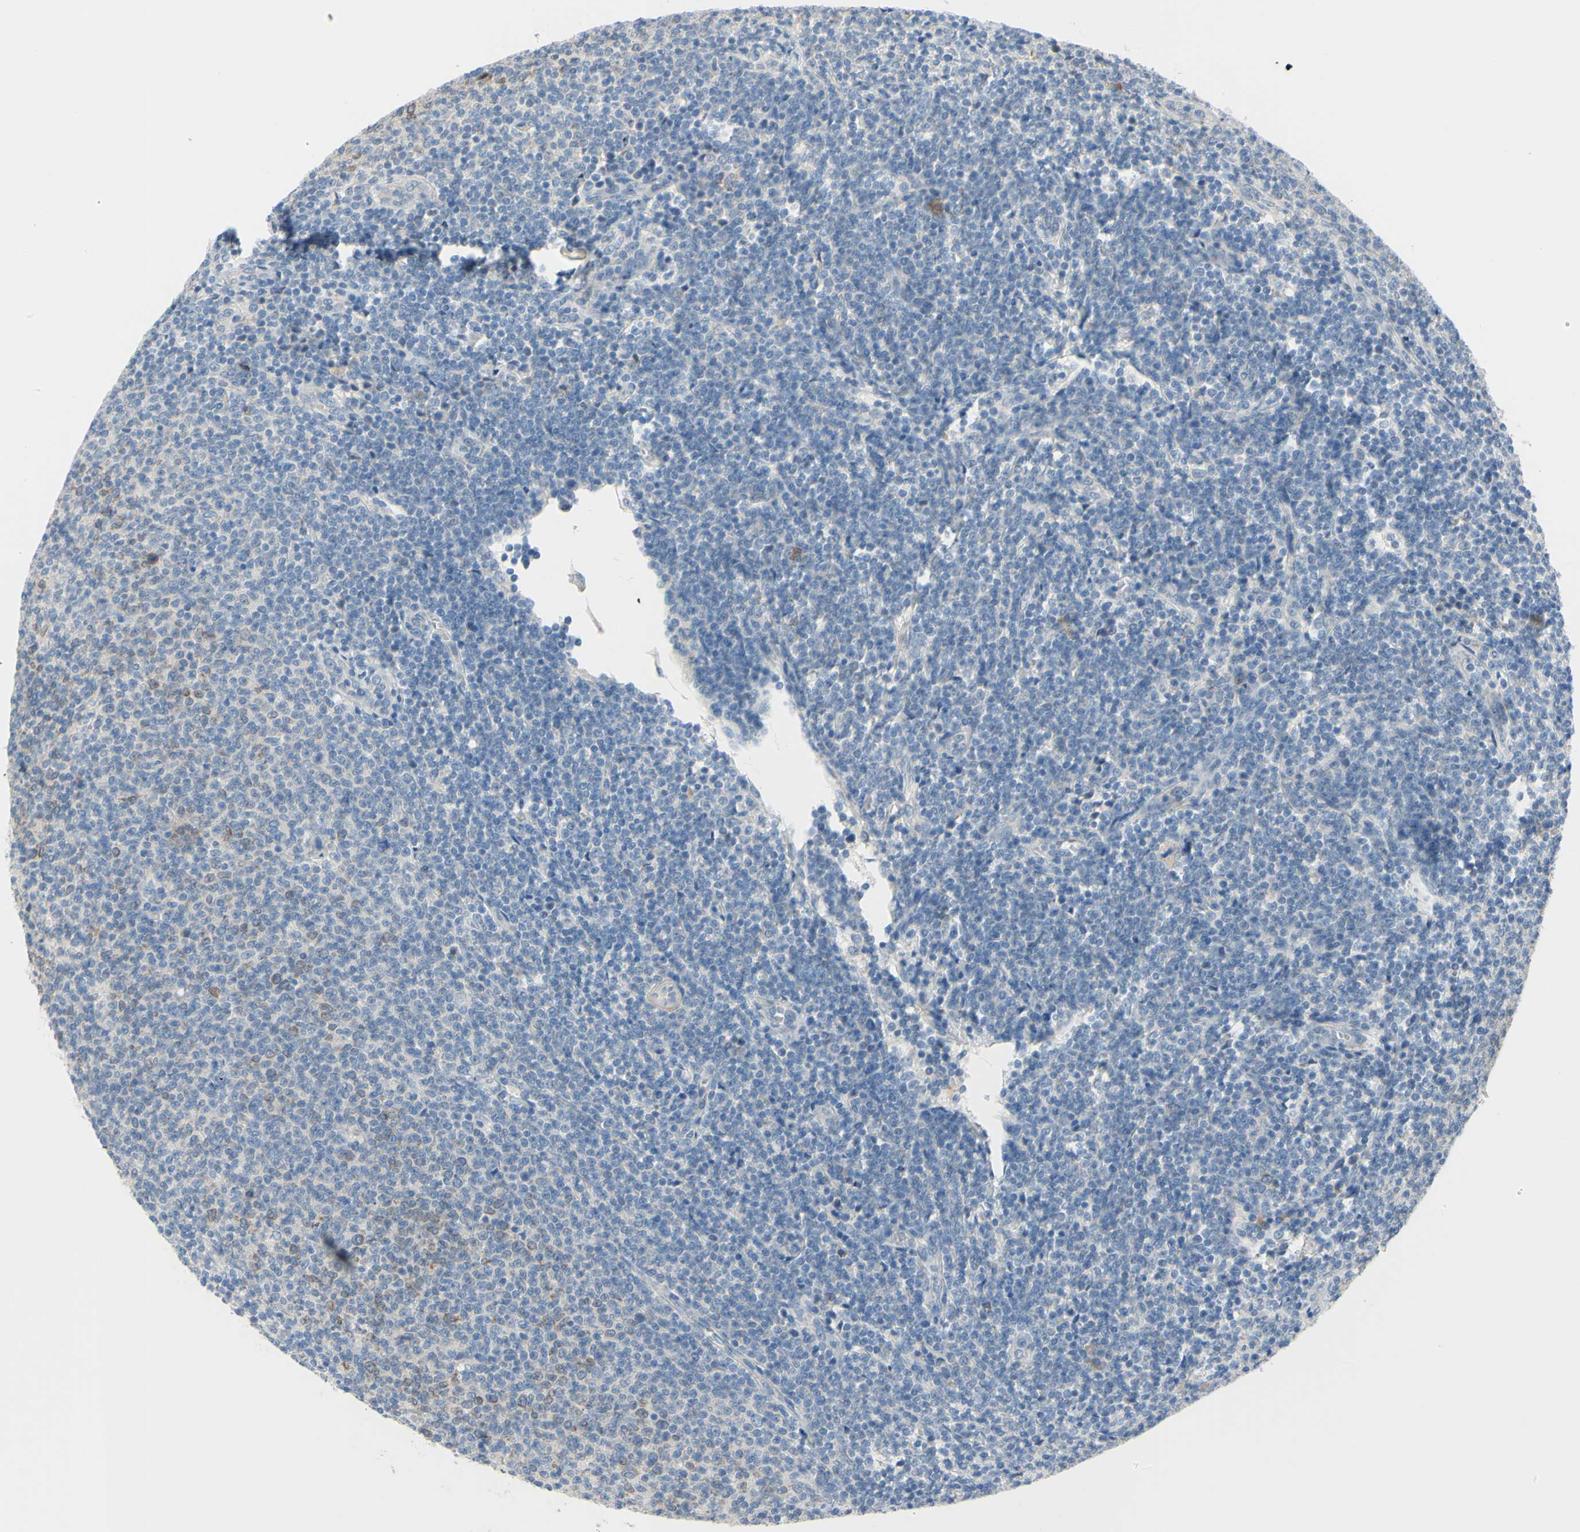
{"staining": {"intensity": "negative", "quantity": "none", "location": "none"}, "tissue": "lymphoma", "cell_type": "Tumor cells", "image_type": "cancer", "snomed": [{"axis": "morphology", "description": "Malignant lymphoma, non-Hodgkin's type, Low grade"}, {"axis": "topography", "description": "Lymph node"}], "caption": "This histopathology image is of malignant lymphoma, non-Hodgkin's type (low-grade) stained with IHC to label a protein in brown with the nuclei are counter-stained blue. There is no expression in tumor cells. (Brightfield microscopy of DAB immunohistochemistry at high magnification).", "gene": "FDFT1", "patient": {"sex": "male", "age": 66}}